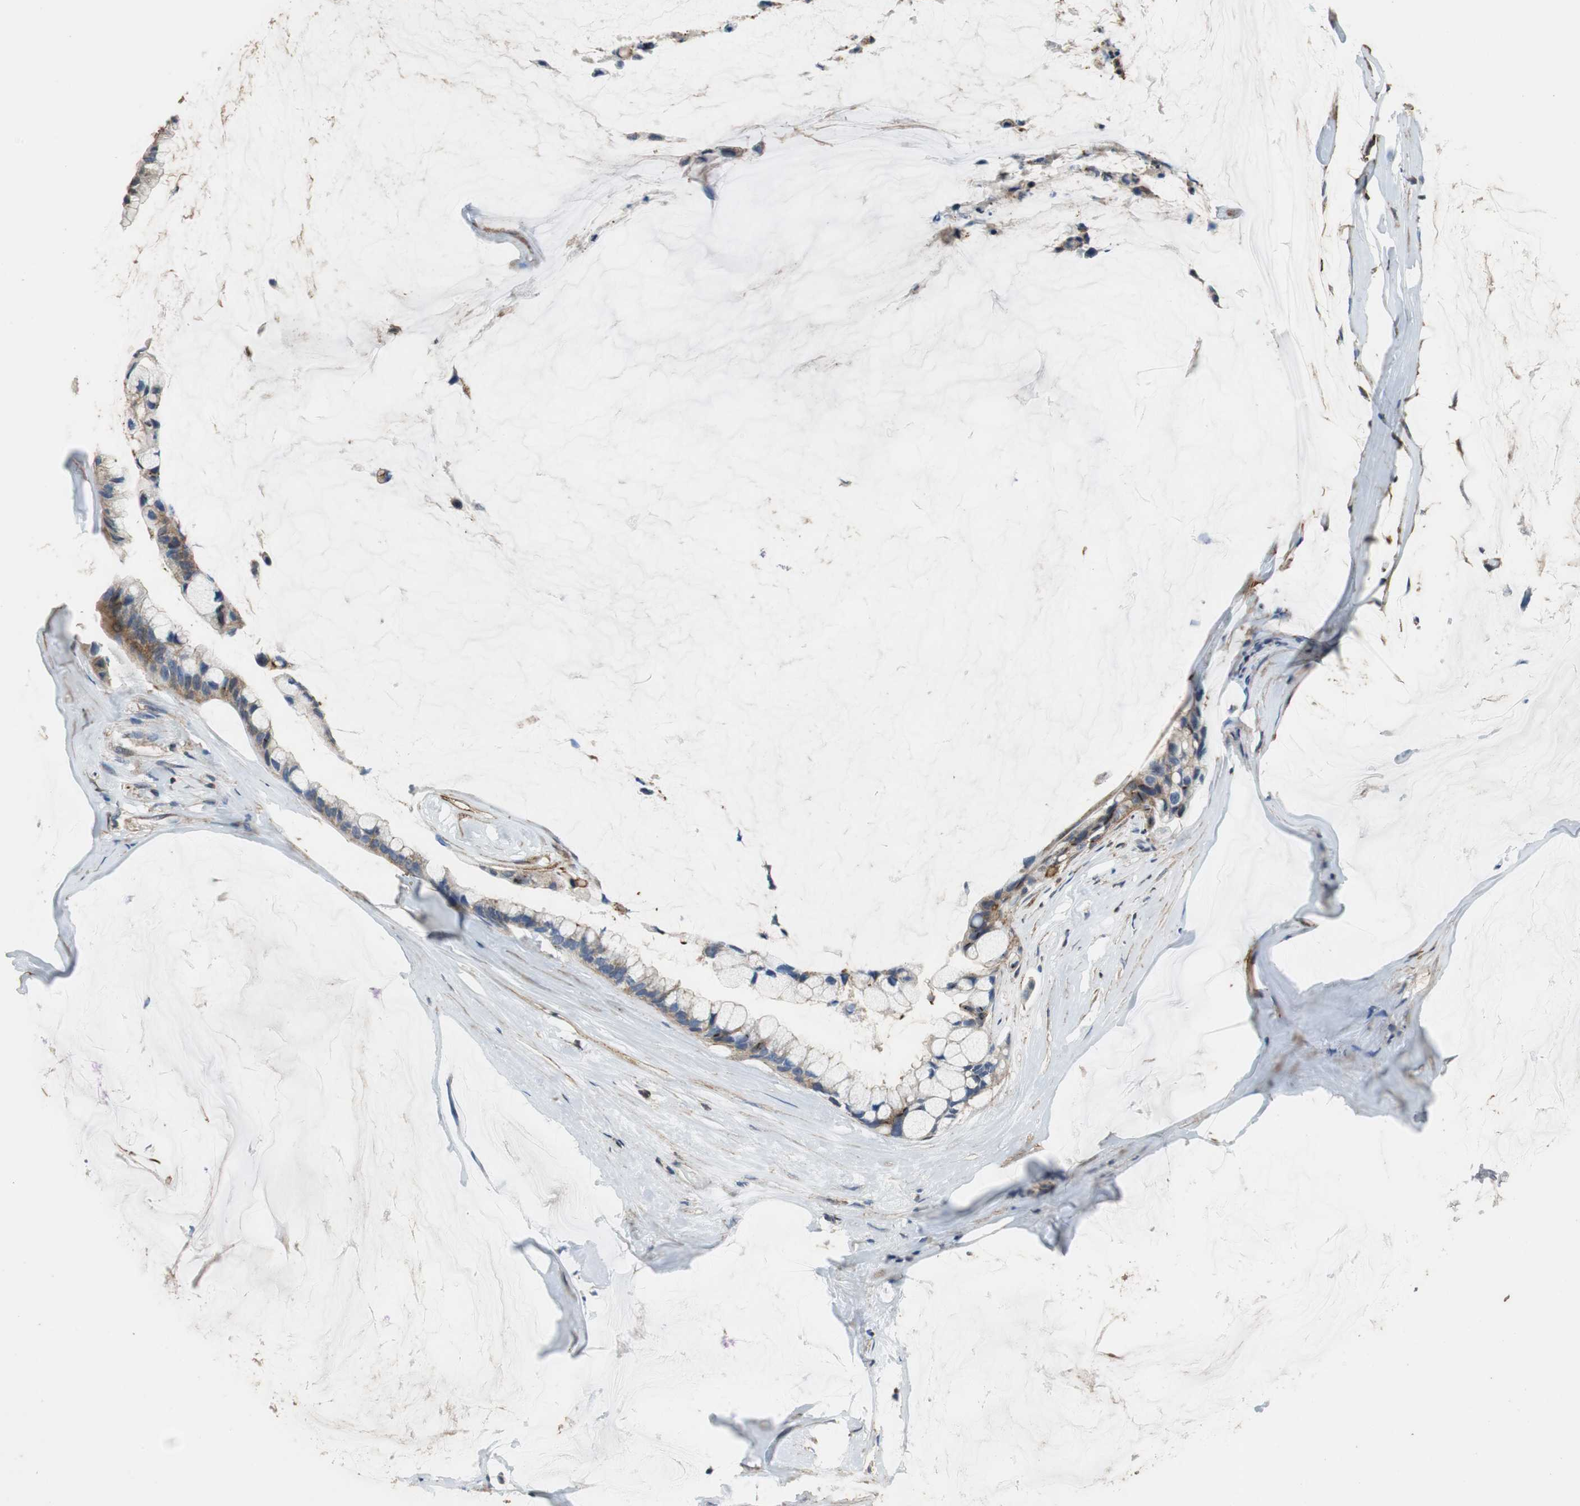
{"staining": {"intensity": "weak", "quantity": "<25%", "location": "cytoplasmic/membranous"}, "tissue": "ovarian cancer", "cell_type": "Tumor cells", "image_type": "cancer", "snomed": [{"axis": "morphology", "description": "Cystadenocarcinoma, mucinous, NOS"}, {"axis": "topography", "description": "Ovary"}], "caption": "Tumor cells are negative for brown protein staining in ovarian cancer.", "gene": "PRKRA", "patient": {"sex": "female", "age": 39}}